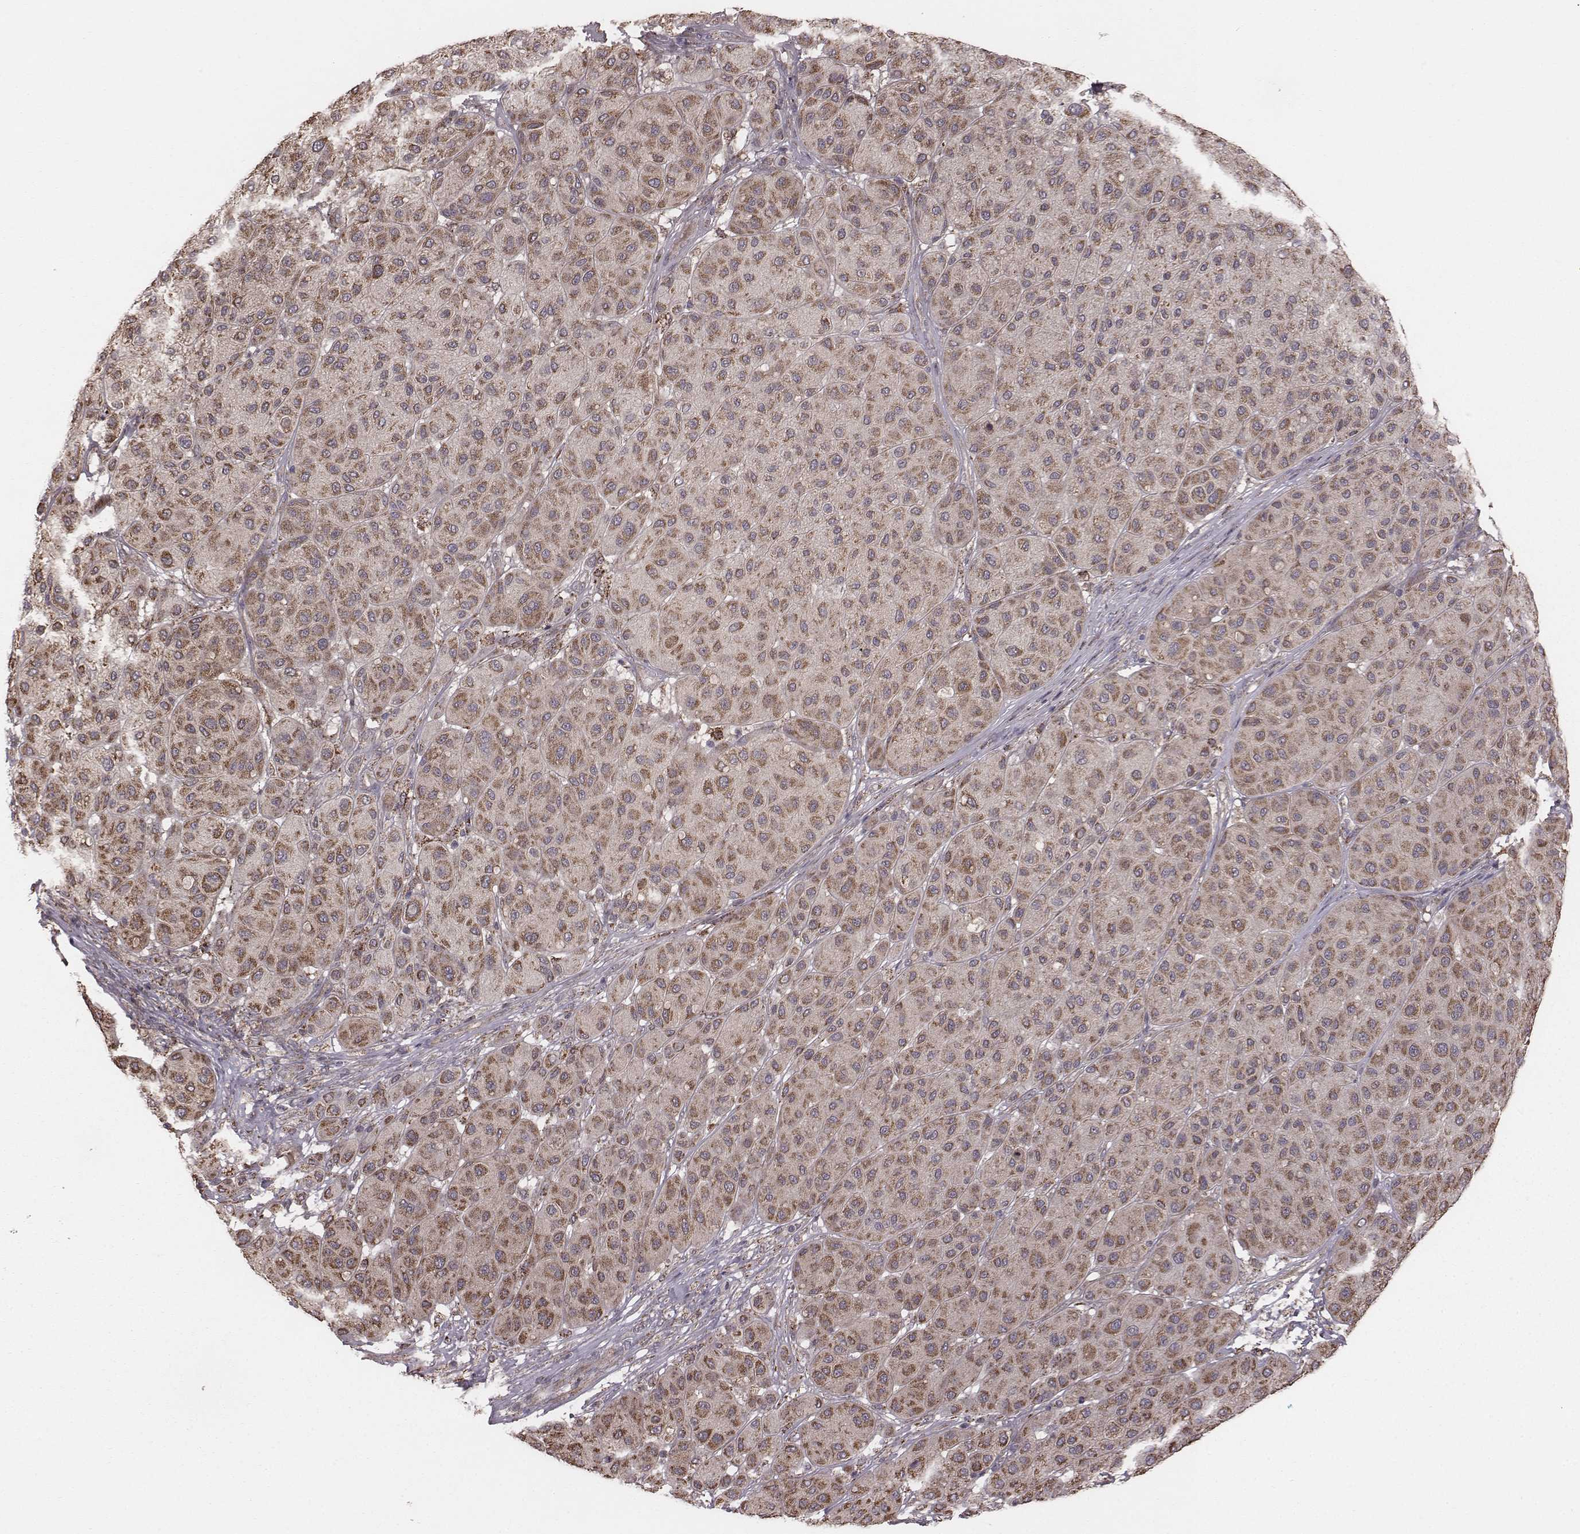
{"staining": {"intensity": "moderate", "quantity": ">75%", "location": "cytoplasmic/membranous"}, "tissue": "melanoma", "cell_type": "Tumor cells", "image_type": "cancer", "snomed": [{"axis": "morphology", "description": "Malignant melanoma, Metastatic site"}, {"axis": "topography", "description": "Smooth muscle"}], "caption": "Protein staining of melanoma tissue shows moderate cytoplasmic/membranous positivity in about >75% of tumor cells.", "gene": "PDCD2L", "patient": {"sex": "male", "age": 41}}